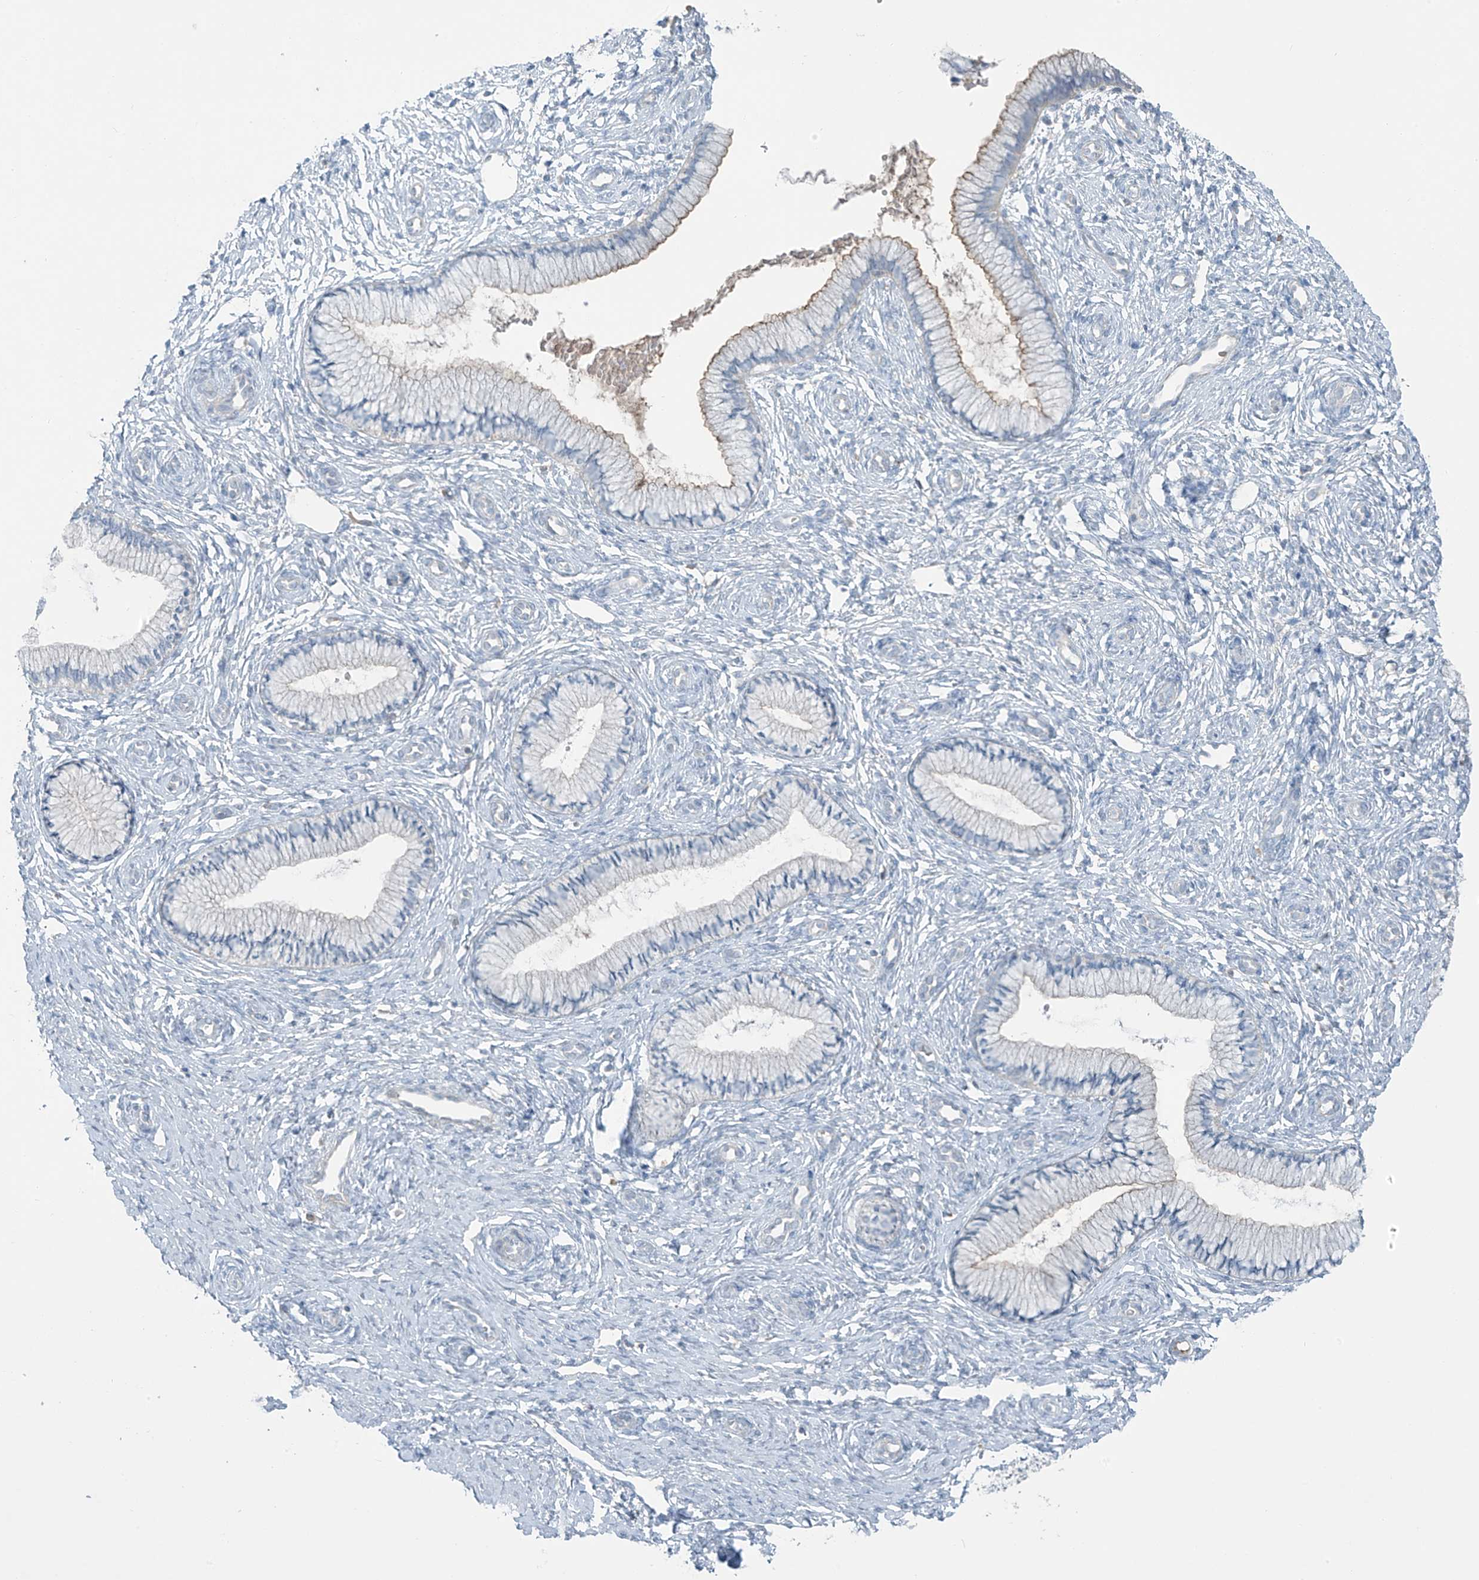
{"staining": {"intensity": "weak", "quantity": "<25%", "location": "cytoplasmic/membranous"}, "tissue": "cervix", "cell_type": "Glandular cells", "image_type": "normal", "snomed": [{"axis": "morphology", "description": "Normal tissue, NOS"}, {"axis": "topography", "description": "Cervix"}], "caption": "Immunohistochemical staining of normal human cervix displays no significant staining in glandular cells. (Immunohistochemistry, brightfield microscopy, high magnification).", "gene": "FAM131C", "patient": {"sex": "female", "age": 27}}